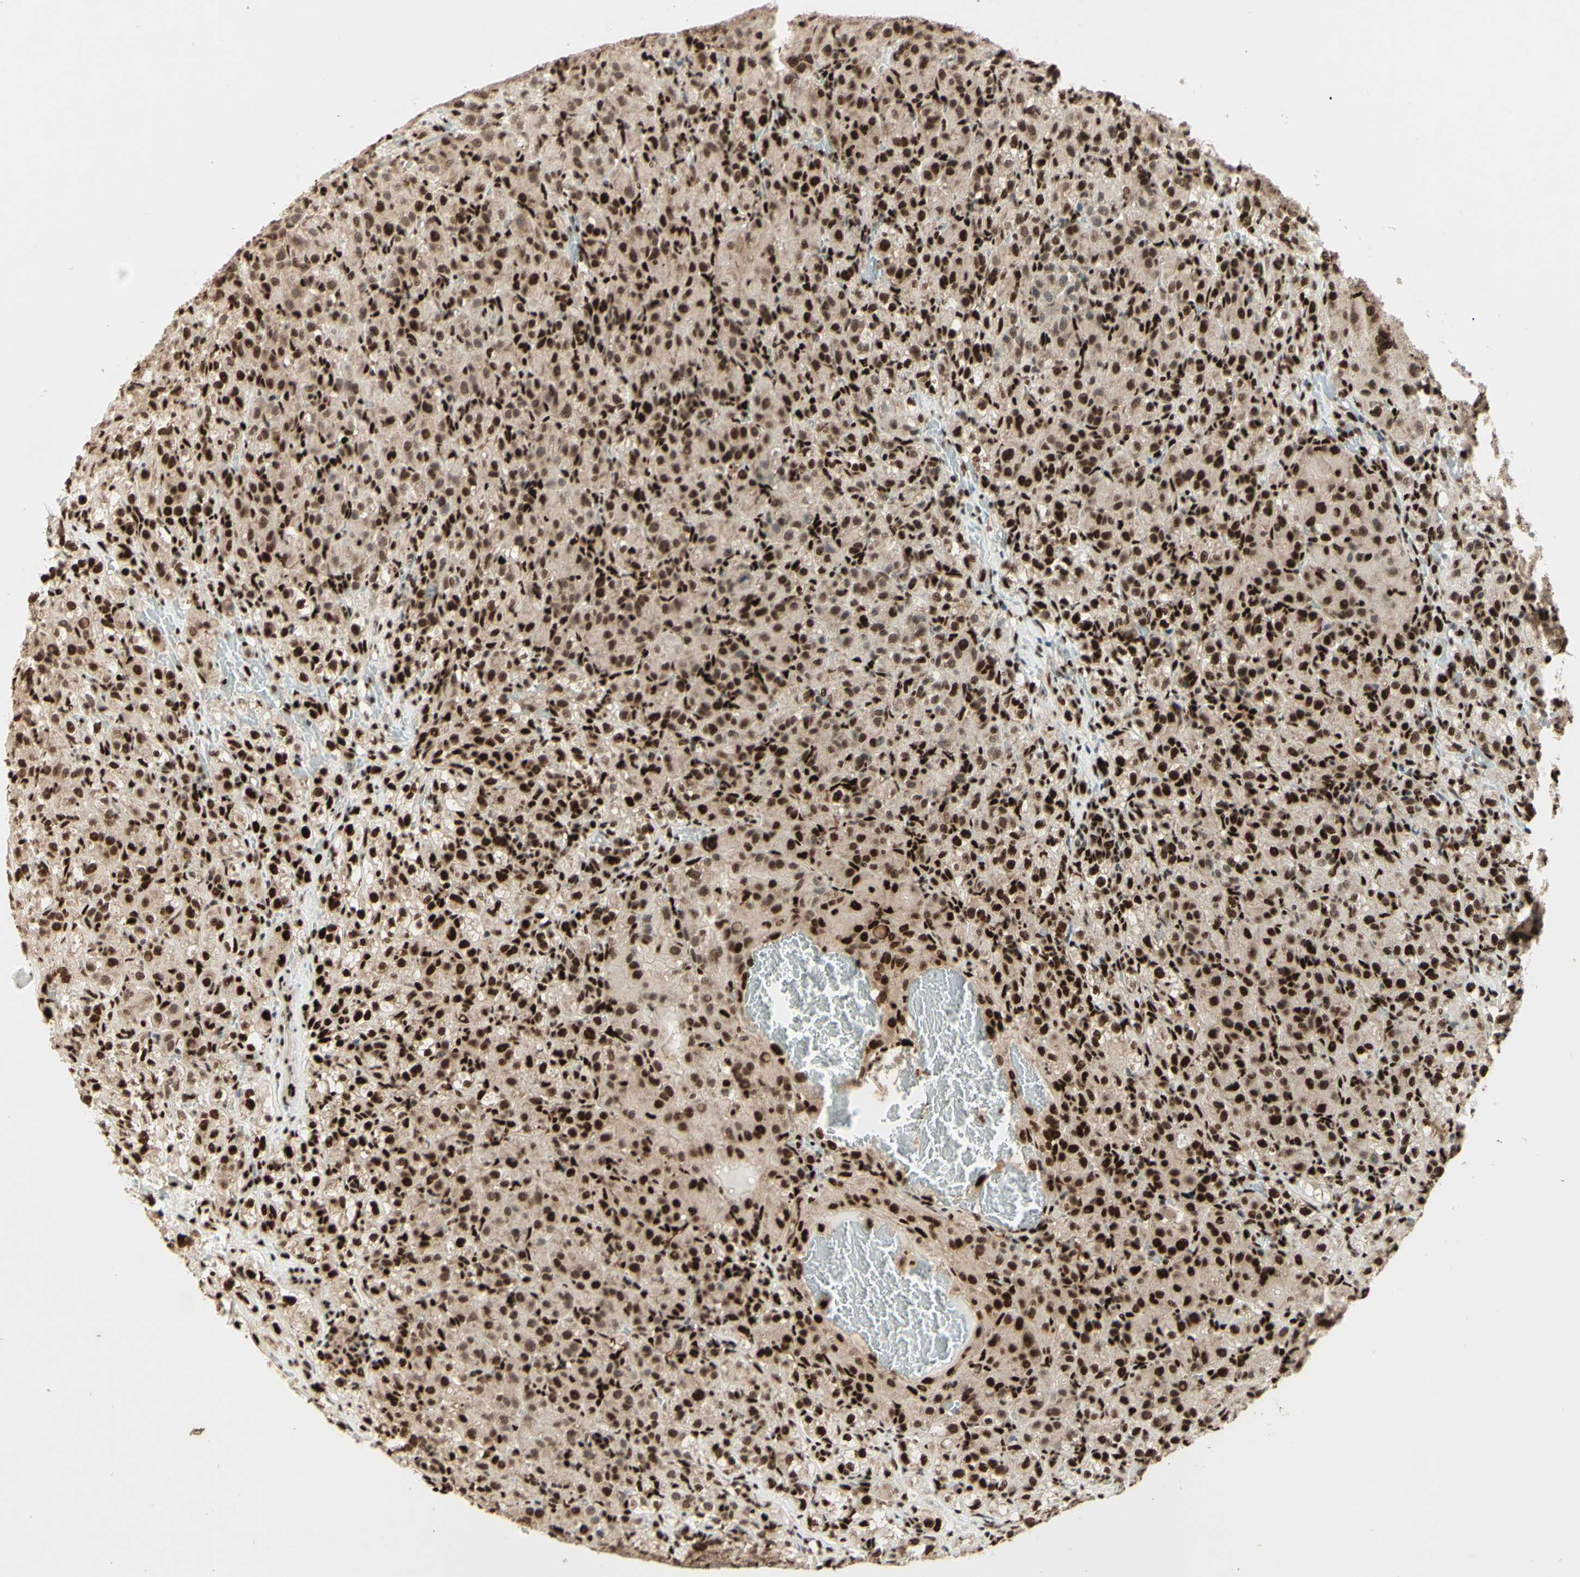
{"staining": {"intensity": "strong", "quantity": ">75%", "location": "nuclear"}, "tissue": "renal cancer", "cell_type": "Tumor cells", "image_type": "cancer", "snomed": [{"axis": "morphology", "description": "Adenocarcinoma, NOS"}, {"axis": "topography", "description": "Kidney"}], "caption": "Renal cancer (adenocarcinoma) stained with immunohistochemistry displays strong nuclear staining in about >75% of tumor cells.", "gene": "NR3C1", "patient": {"sex": "male", "age": 61}}